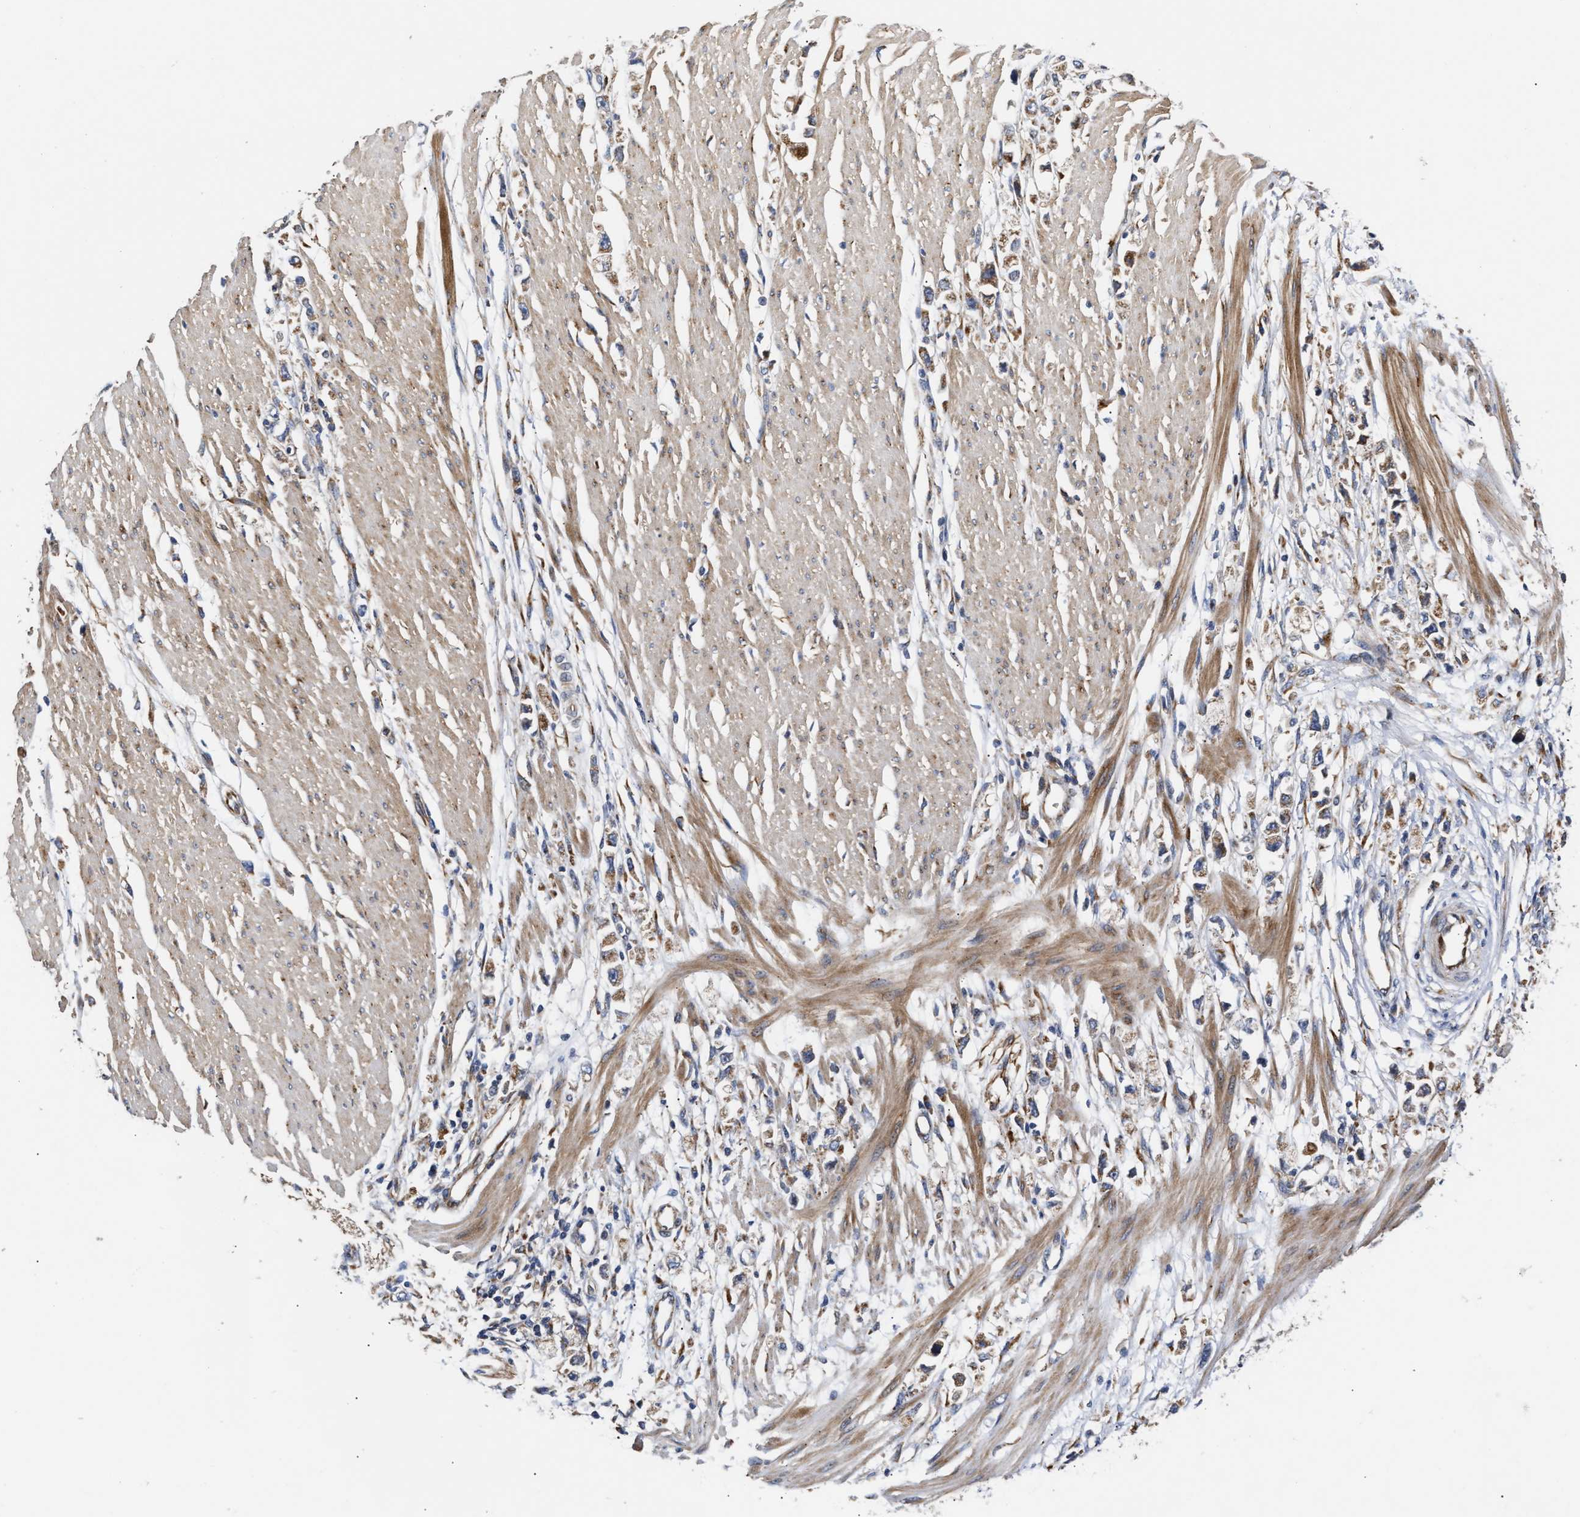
{"staining": {"intensity": "moderate", "quantity": ">75%", "location": "cytoplasmic/membranous"}, "tissue": "stomach cancer", "cell_type": "Tumor cells", "image_type": "cancer", "snomed": [{"axis": "morphology", "description": "Adenocarcinoma, NOS"}, {"axis": "topography", "description": "Stomach"}], "caption": "Stomach cancer (adenocarcinoma) tissue displays moderate cytoplasmic/membranous staining in about >75% of tumor cells, visualized by immunohistochemistry.", "gene": "MALSU1", "patient": {"sex": "female", "age": 59}}